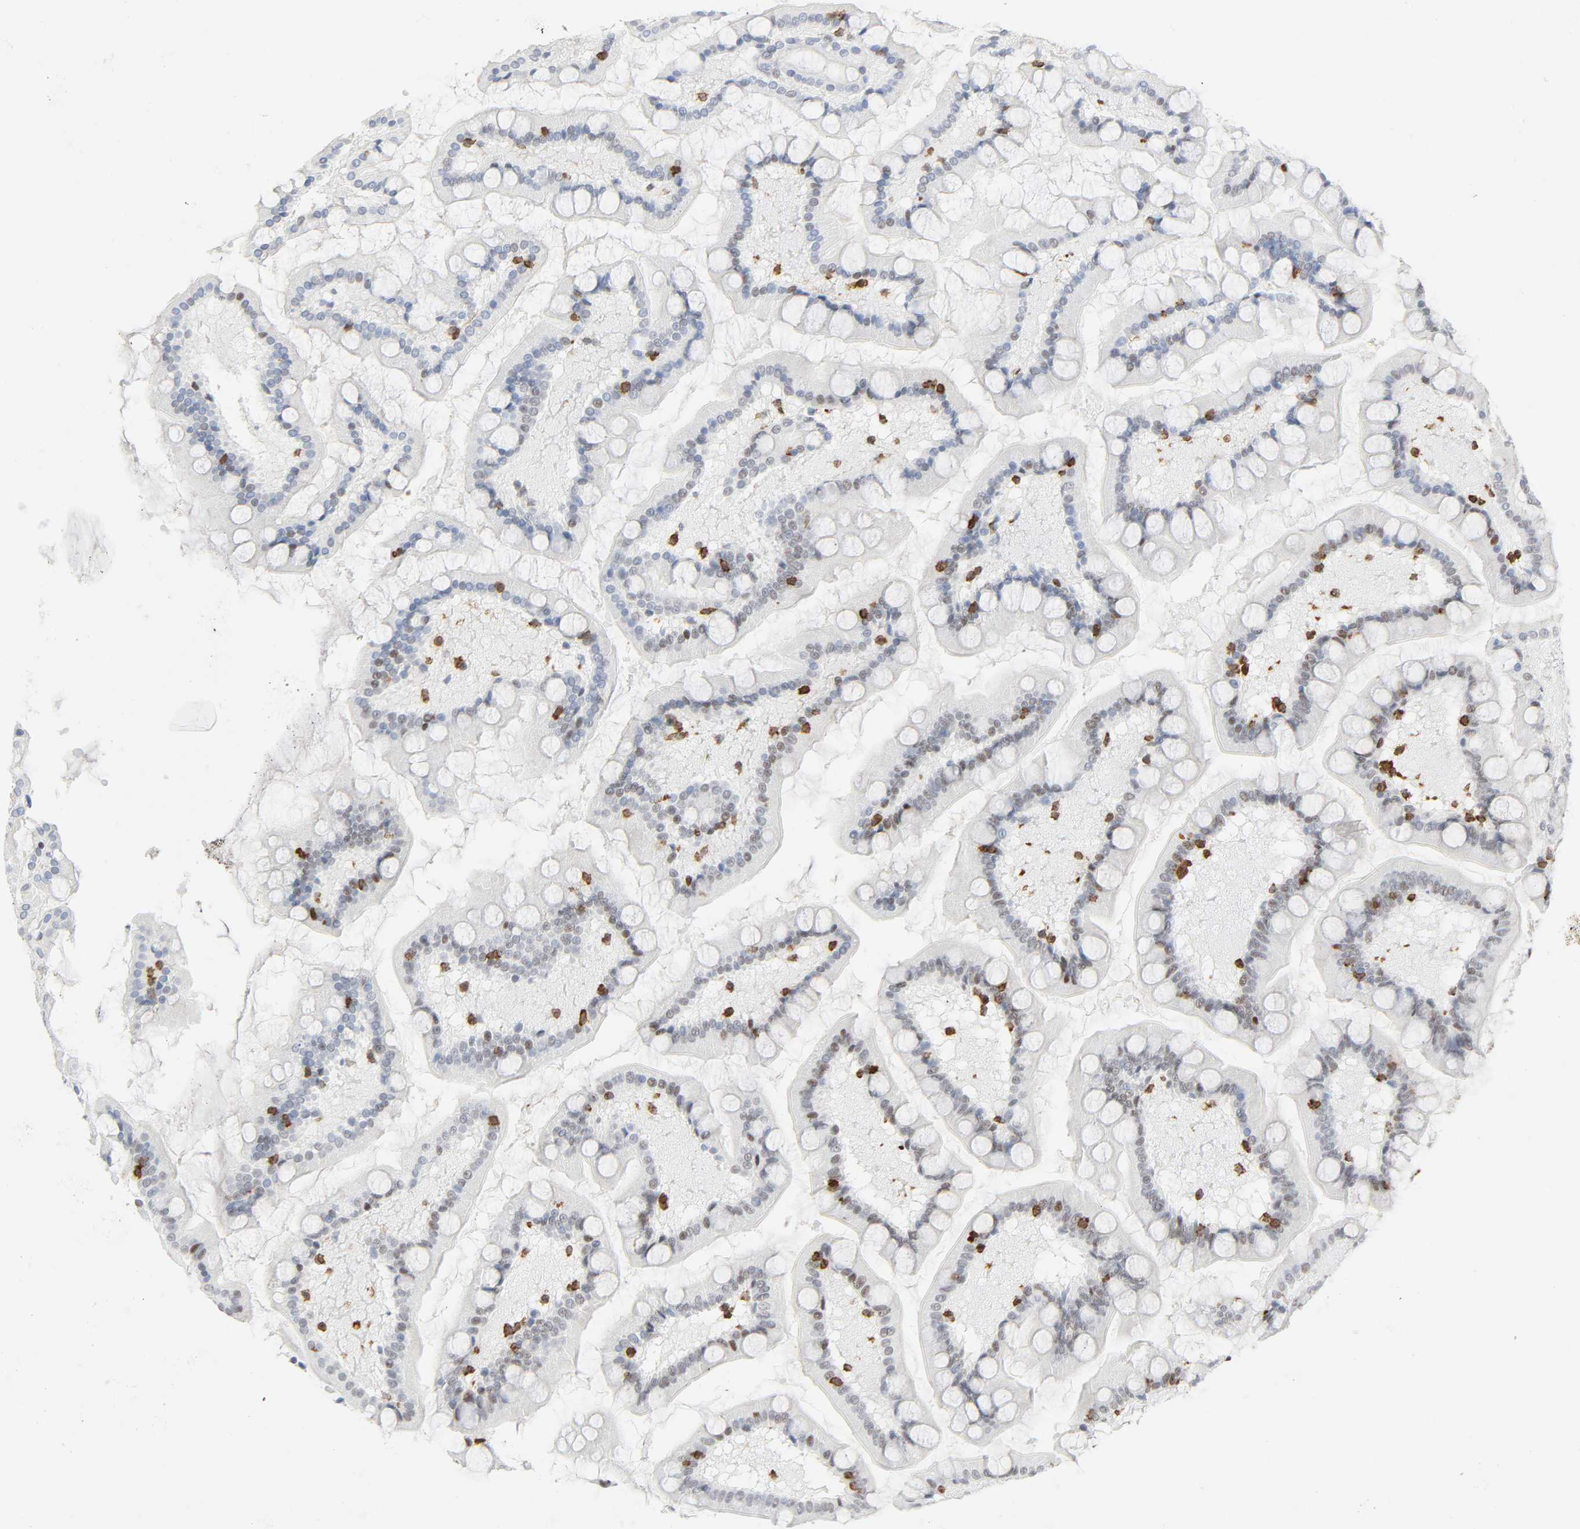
{"staining": {"intensity": "moderate", "quantity": "25%-75%", "location": "nuclear"}, "tissue": "small intestine", "cell_type": "Glandular cells", "image_type": "normal", "snomed": [{"axis": "morphology", "description": "Normal tissue, NOS"}, {"axis": "topography", "description": "Small intestine"}], "caption": "The histopathology image displays immunohistochemical staining of normal small intestine. There is moderate nuclear positivity is appreciated in approximately 25%-75% of glandular cells. (brown staining indicates protein expression, while blue staining denotes nuclei).", "gene": "WAS", "patient": {"sex": "male", "age": 41}}